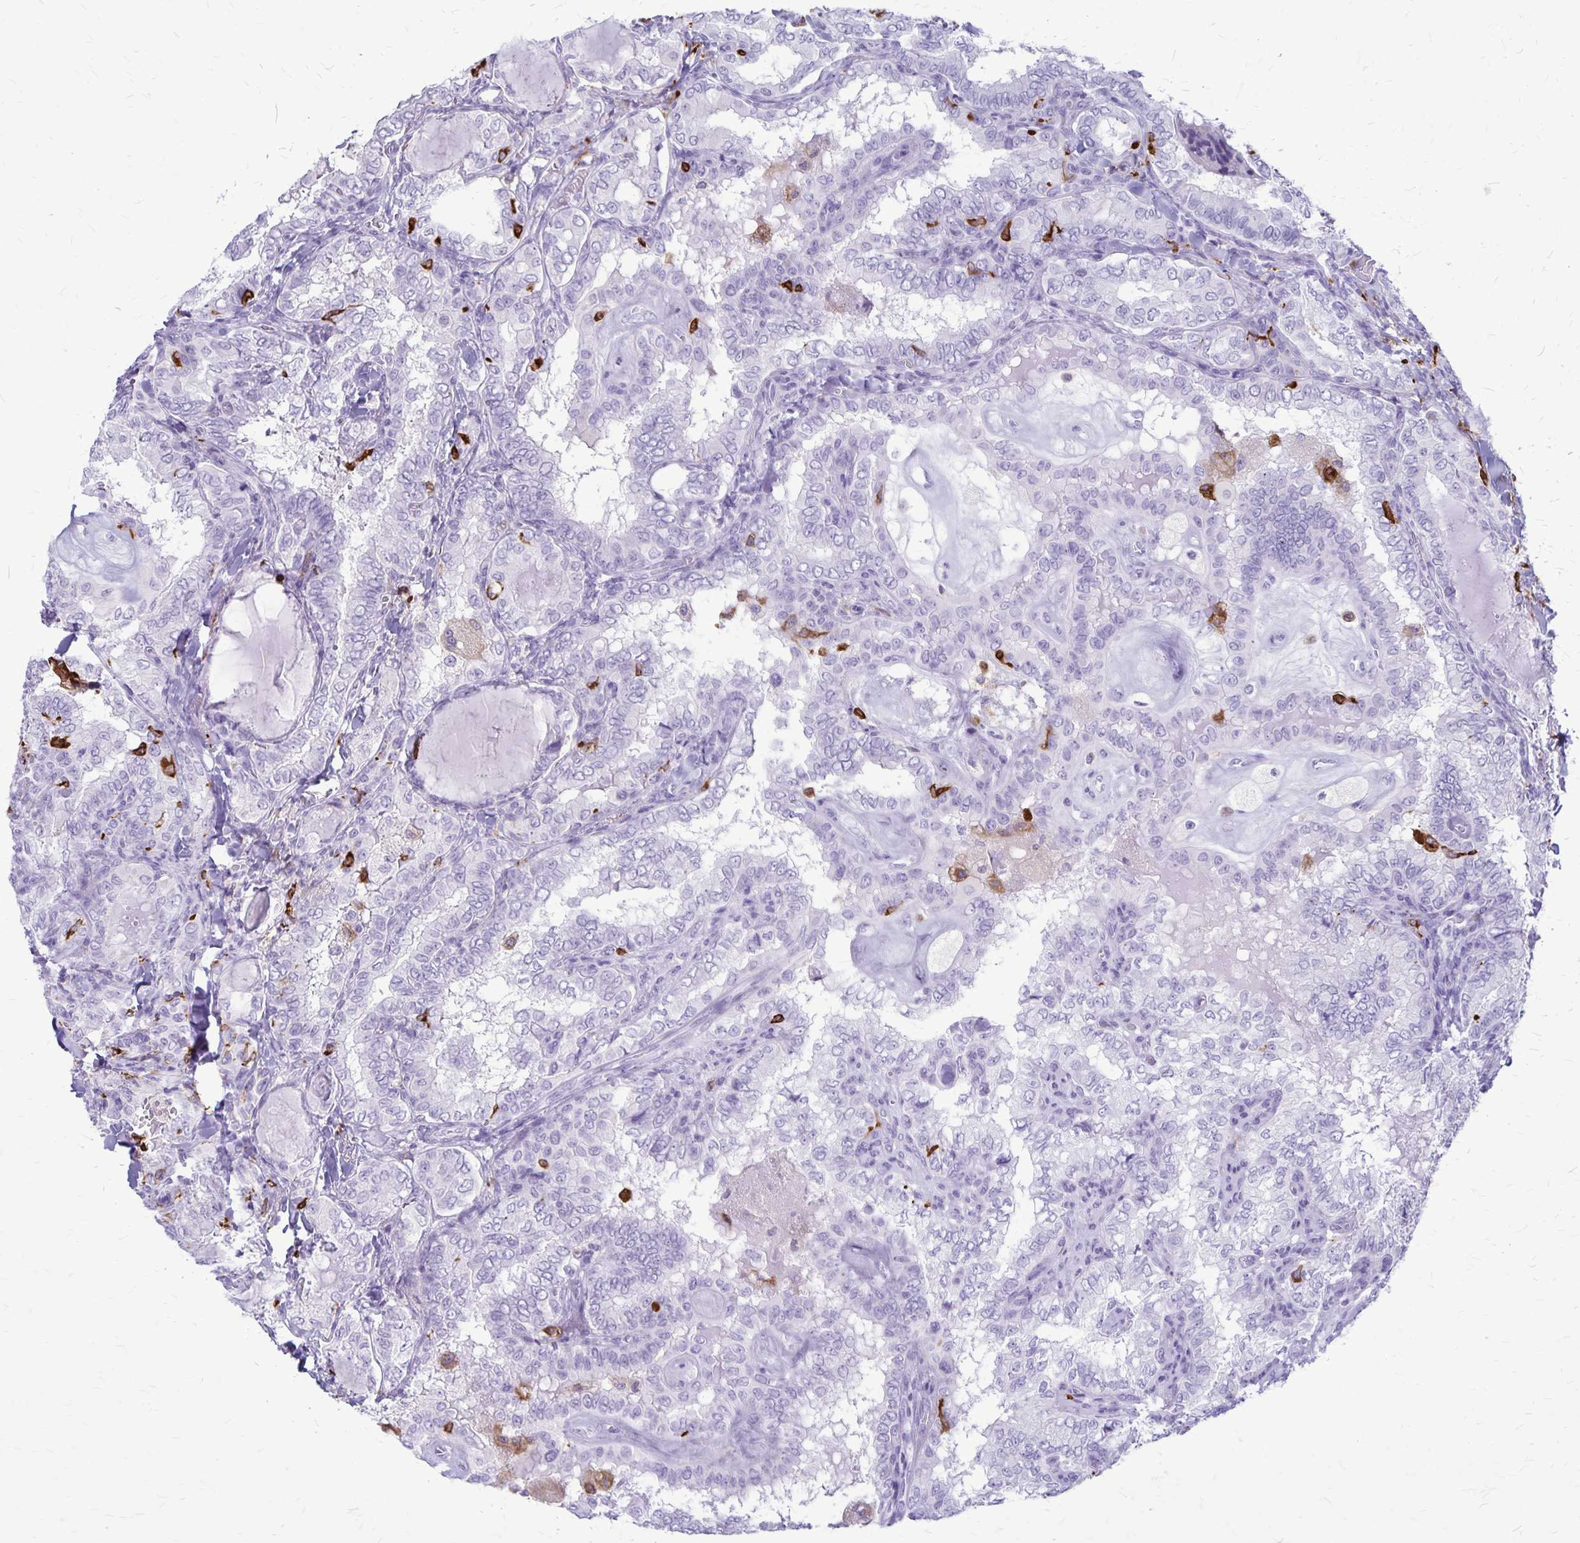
{"staining": {"intensity": "negative", "quantity": "none", "location": "none"}, "tissue": "thyroid cancer", "cell_type": "Tumor cells", "image_type": "cancer", "snomed": [{"axis": "morphology", "description": "Papillary adenocarcinoma, NOS"}, {"axis": "topography", "description": "Thyroid gland"}], "caption": "The immunohistochemistry photomicrograph has no significant expression in tumor cells of thyroid cancer (papillary adenocarcinoma) tissue.", "gene": "RTN1", "patient": {"sex": "female", "age": 75}}